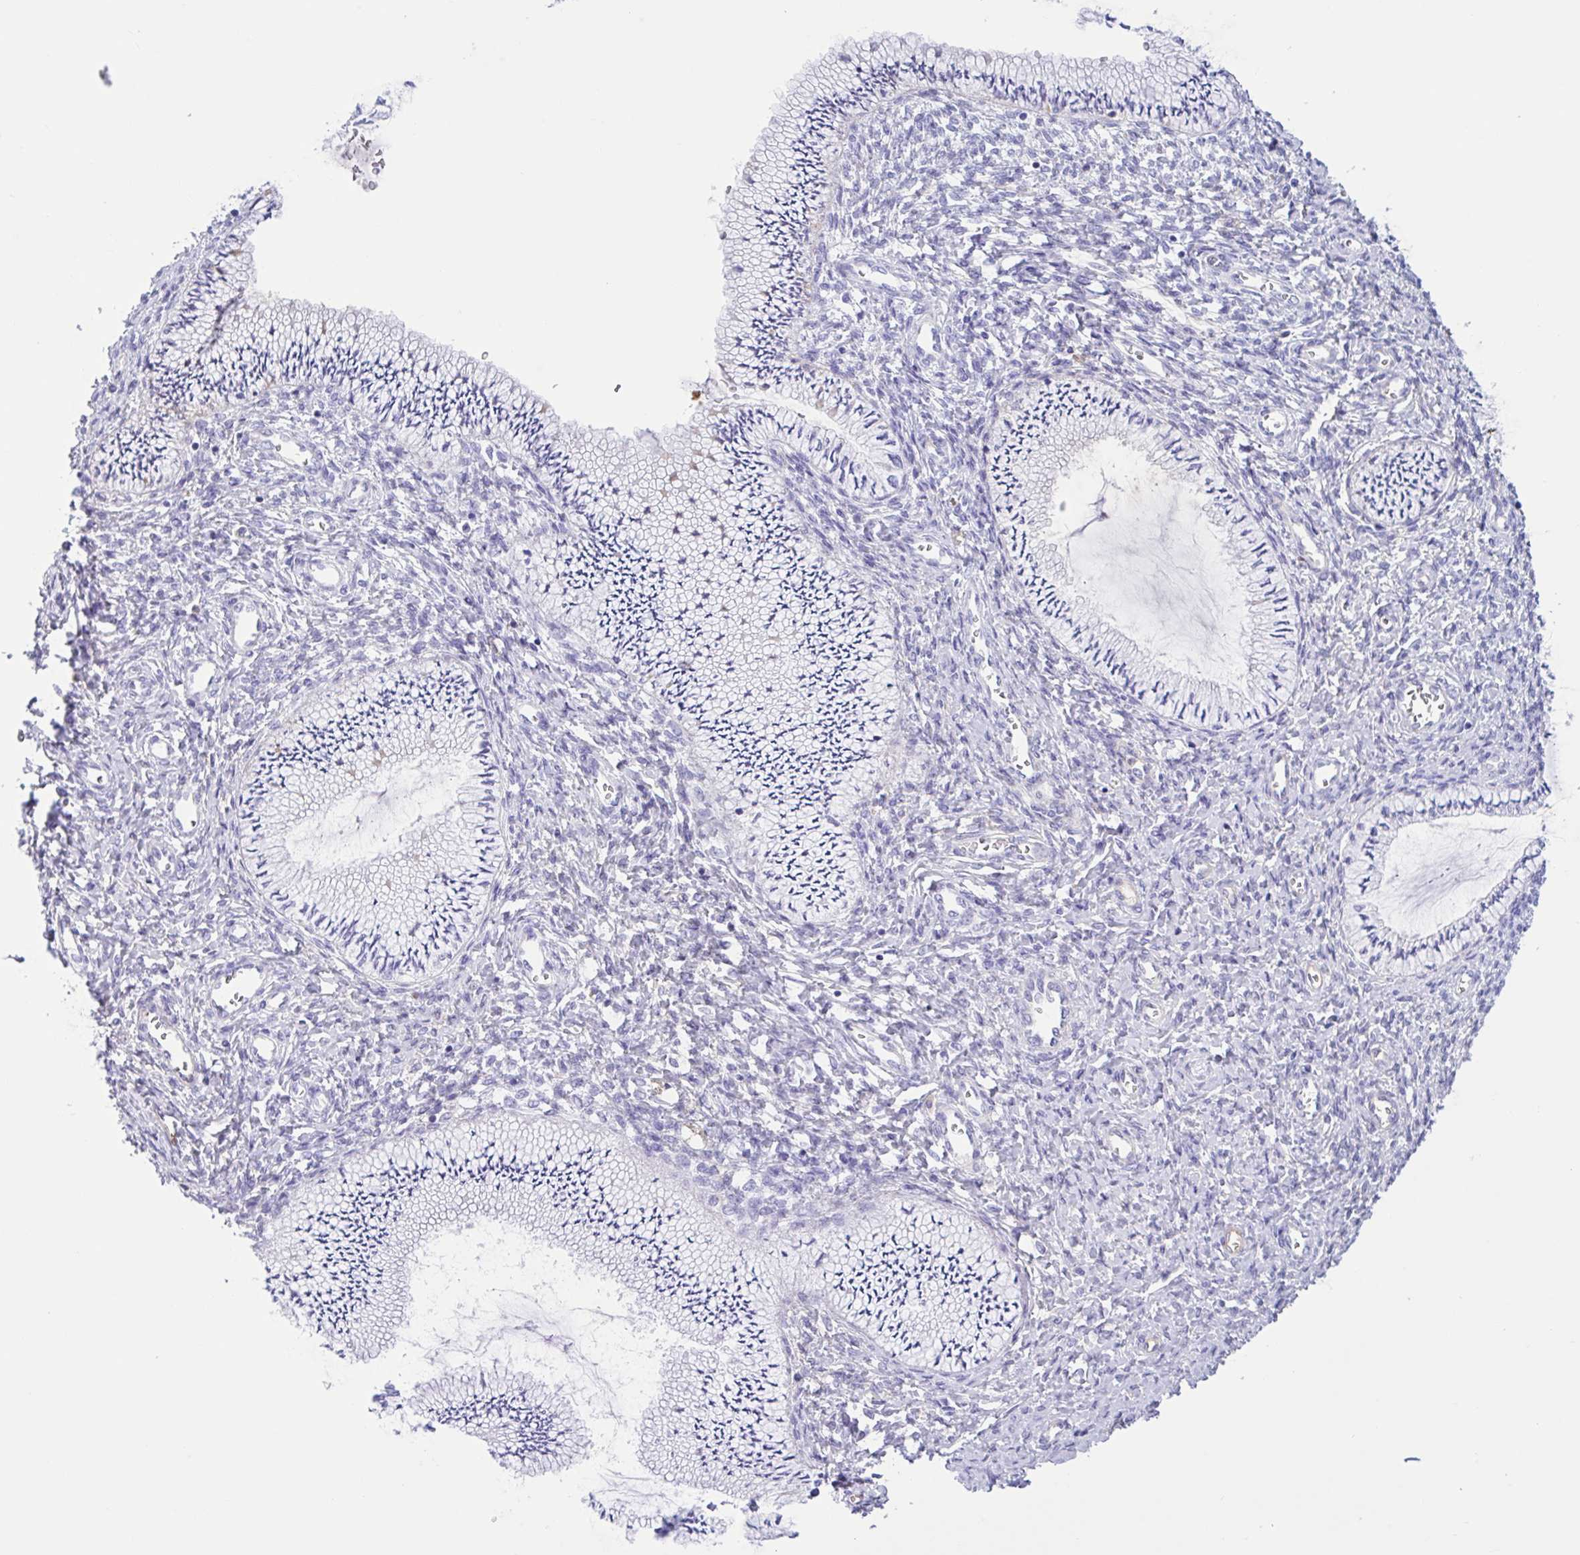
{"staining": {"intensity": "negative", "quantity": "none", "location": "none"}, "tissue": "cervix", "cell_type": "Glandular cells", "image_type": "normal", "snomed": [{"axis": "morphology", "description": "Normal tissue, NOS"}, {"axis": "topography", "description": "Cervix"}], "caption": "This histopathology image is of normal cervix stained with immunohistochemistry (IHC) to label a protein in brown with the nuclei are counter-stained blue. There is no positivity in glandular cells. (Stains: DAB immunohistochemistry with hematoxylin counter stain, Microscopy: brightfield microscopy at high magnification).", "gene": "LARGE2", "patient": {"sex": "female", "age": 24}}